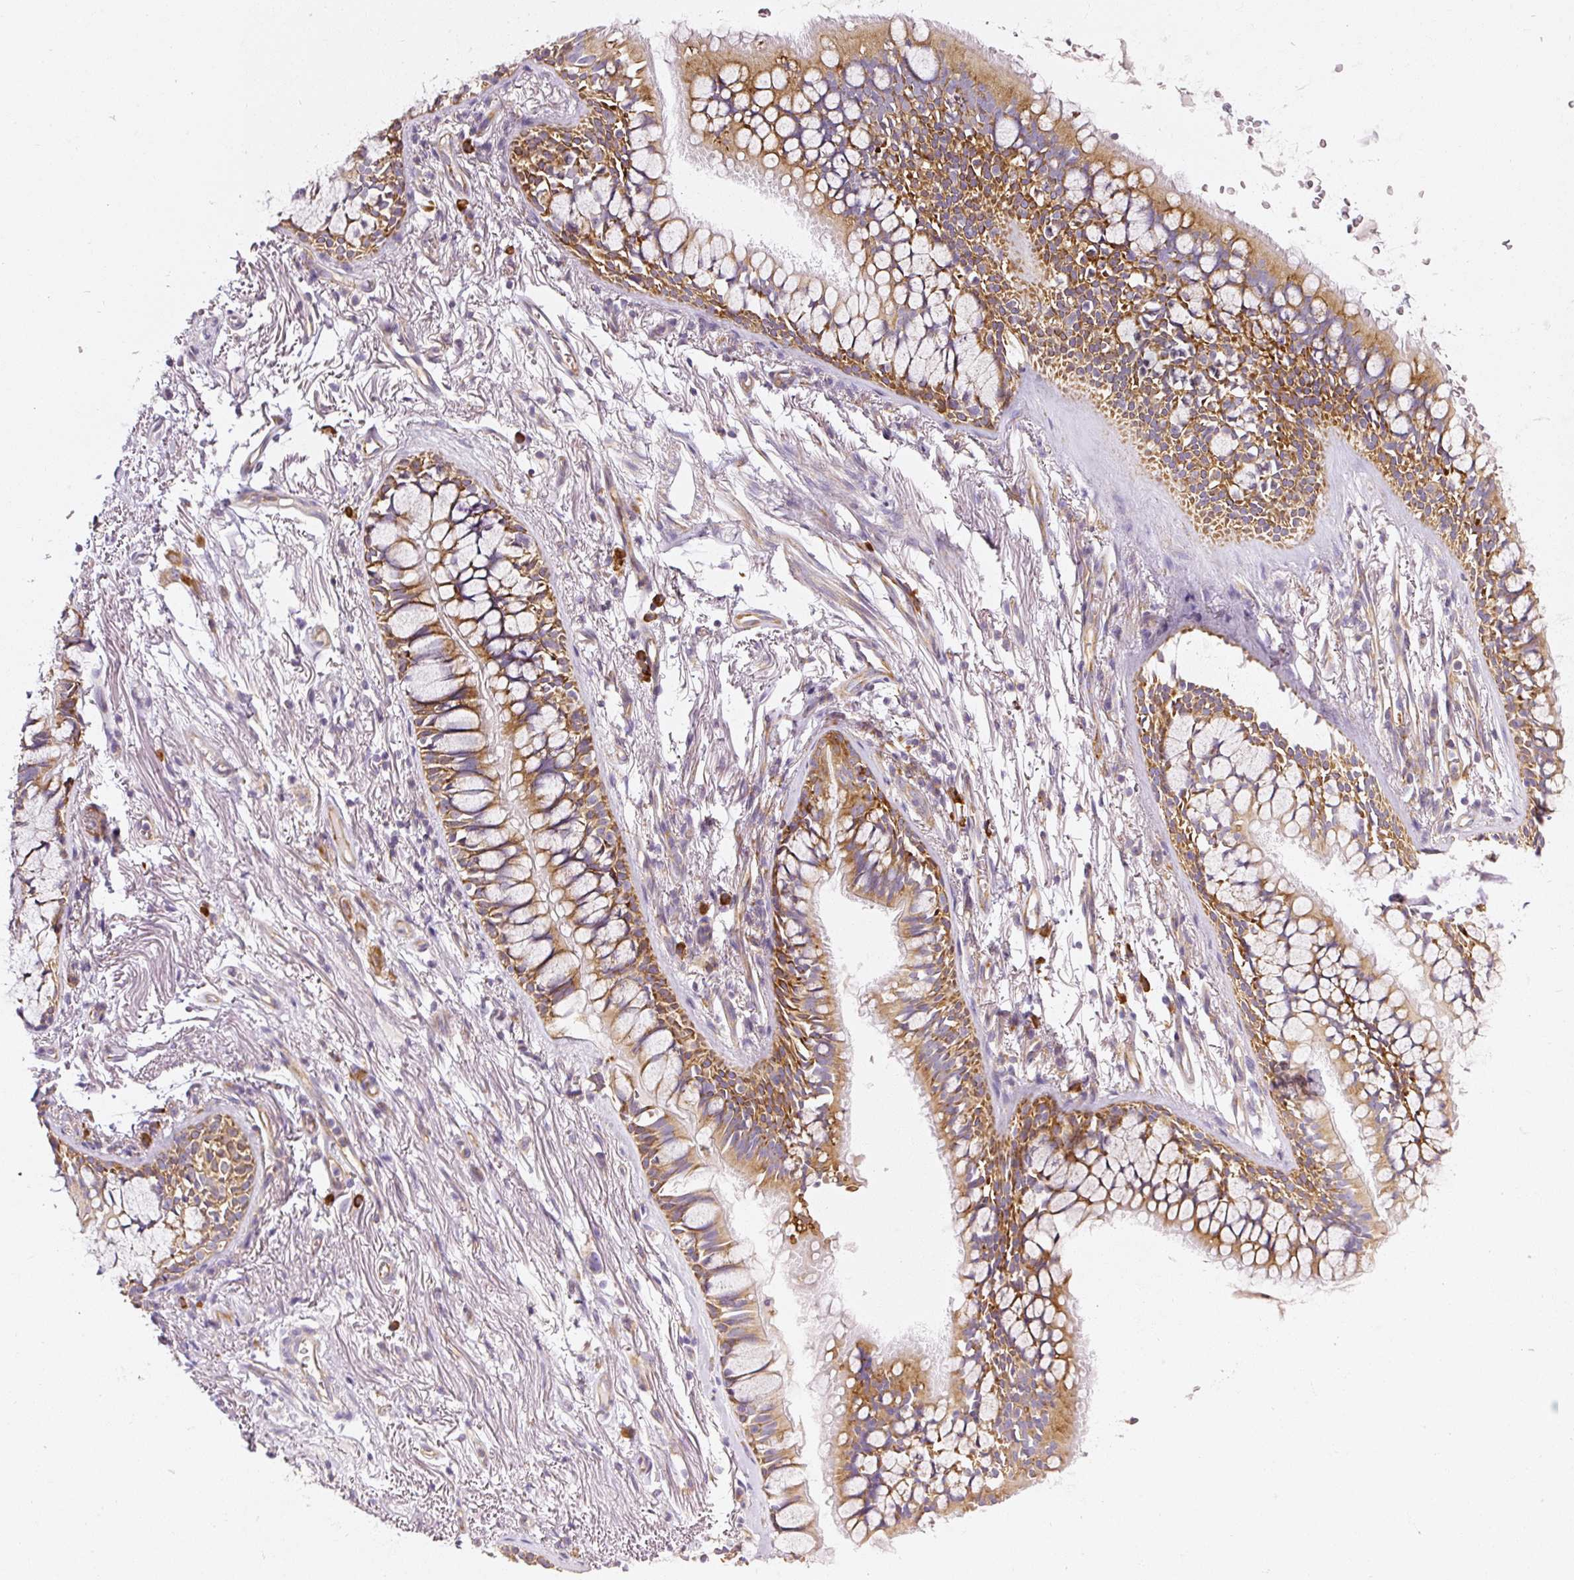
{"staining": {"intensity": "negative", "quantity": "none", "location": "none"}, "tissue": "soft tissue", "cell_type": "Chondrocytes", "image_type": "normal", "snomed": [{"axis": "morphology", "description": "Normal tissue, NOS"}, {"axis": "topography", "description": "Bronchus"}], "caption": "There is no significant expression in chondrocytes of soft tissue. Brightfield microscopy of IHC stained with DAB (3,3'-diaminobenzidine) (brown) and hematoxylin (blue), captured at high magnification.", "gene": "RPL10A", "patient": {"sex": "male", "age": 70}}